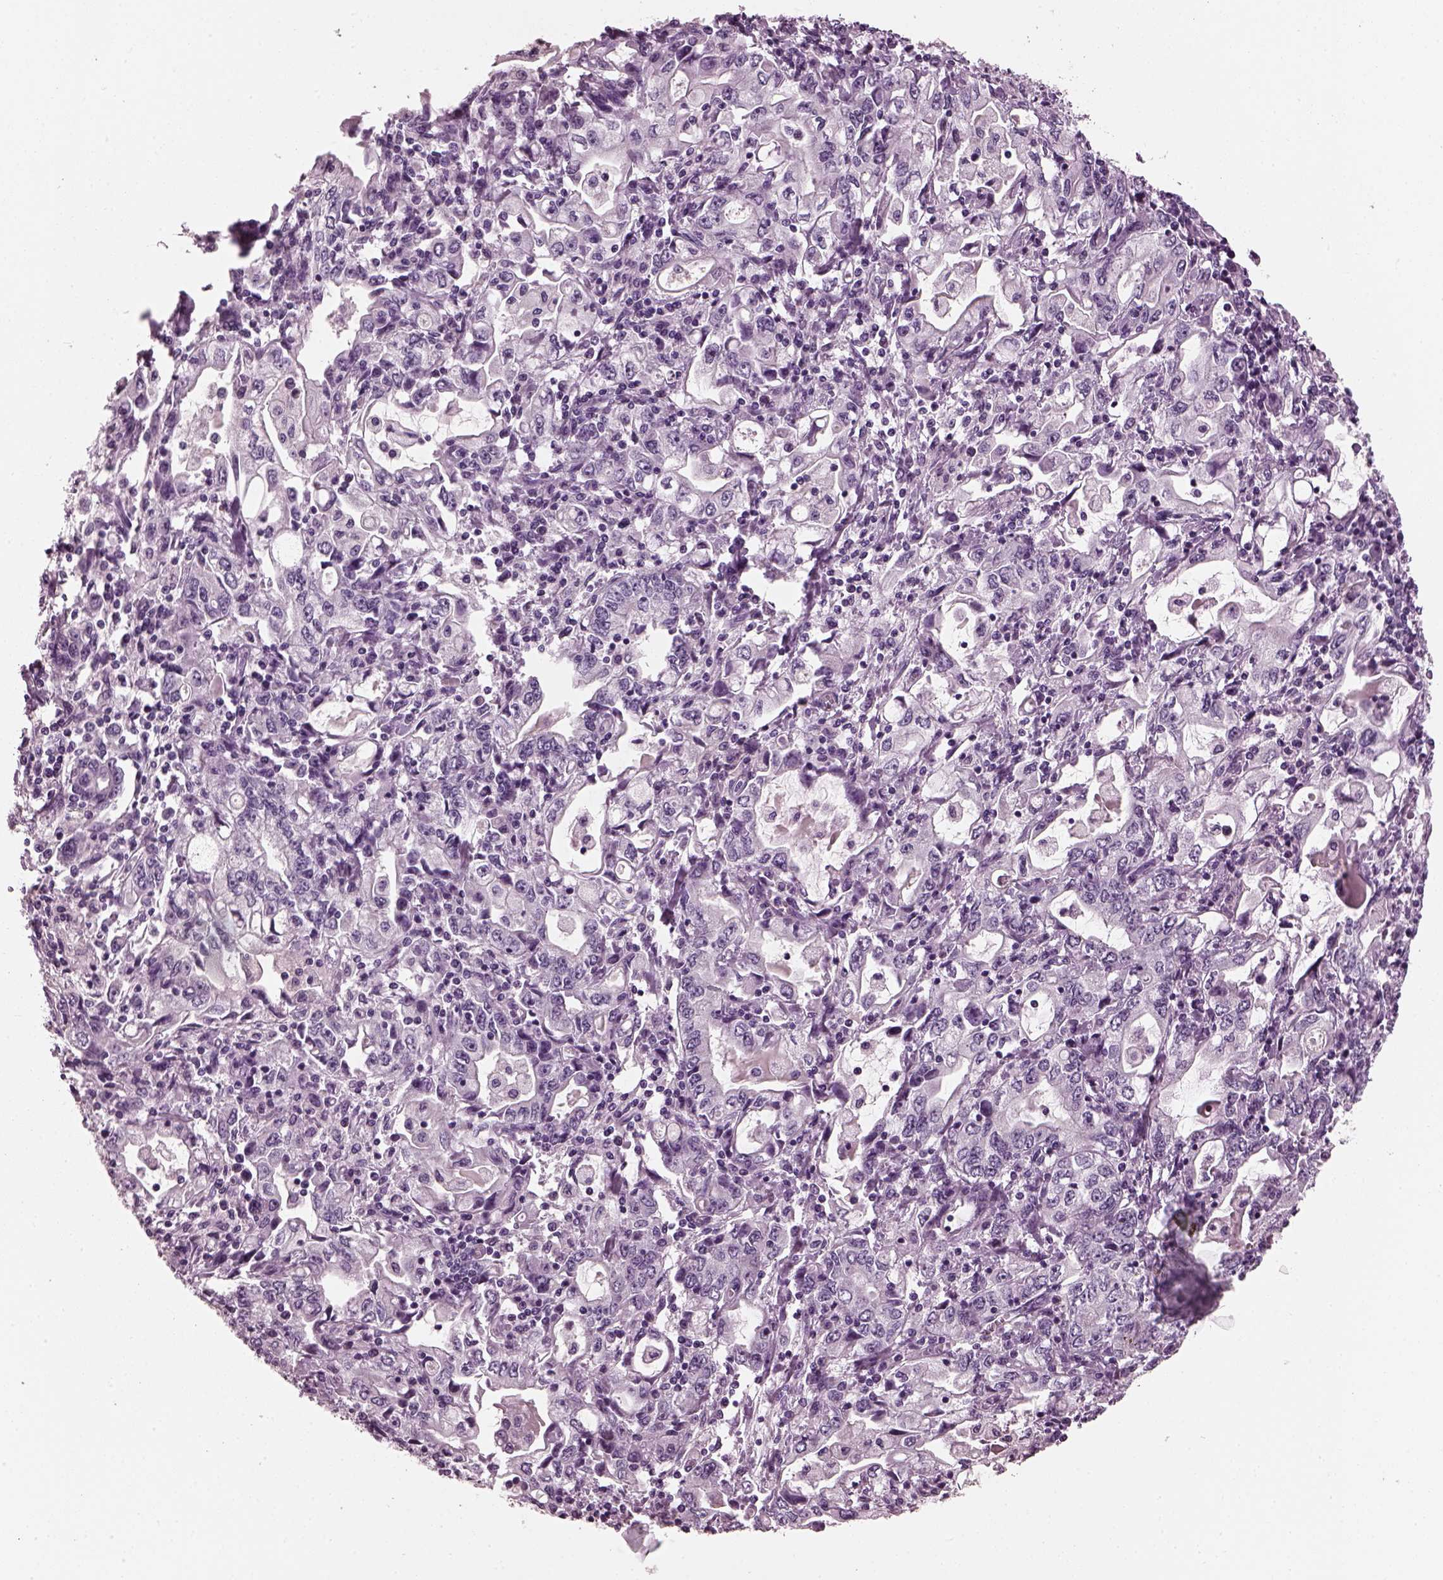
{"staining": {"intensity": "negative", "quantity": "none", "location": "none"}, "tissue": "stomach cancer", "cell_type": "Tumor cells", "image_type": "cancer", "snomed": [{"axis": "morphology", "description": "Adenocarcinoma, NOS"}, {"axis": "topography", "description": "Stomach, lower"}], "caption": "This is an immunohistochemistry (IHC) image of stomach cancer (adenocarcinoma). There is no staining in tumor cells.", "gene": "SLC6A17", "patient": {"sex": "female", "age": 72}}